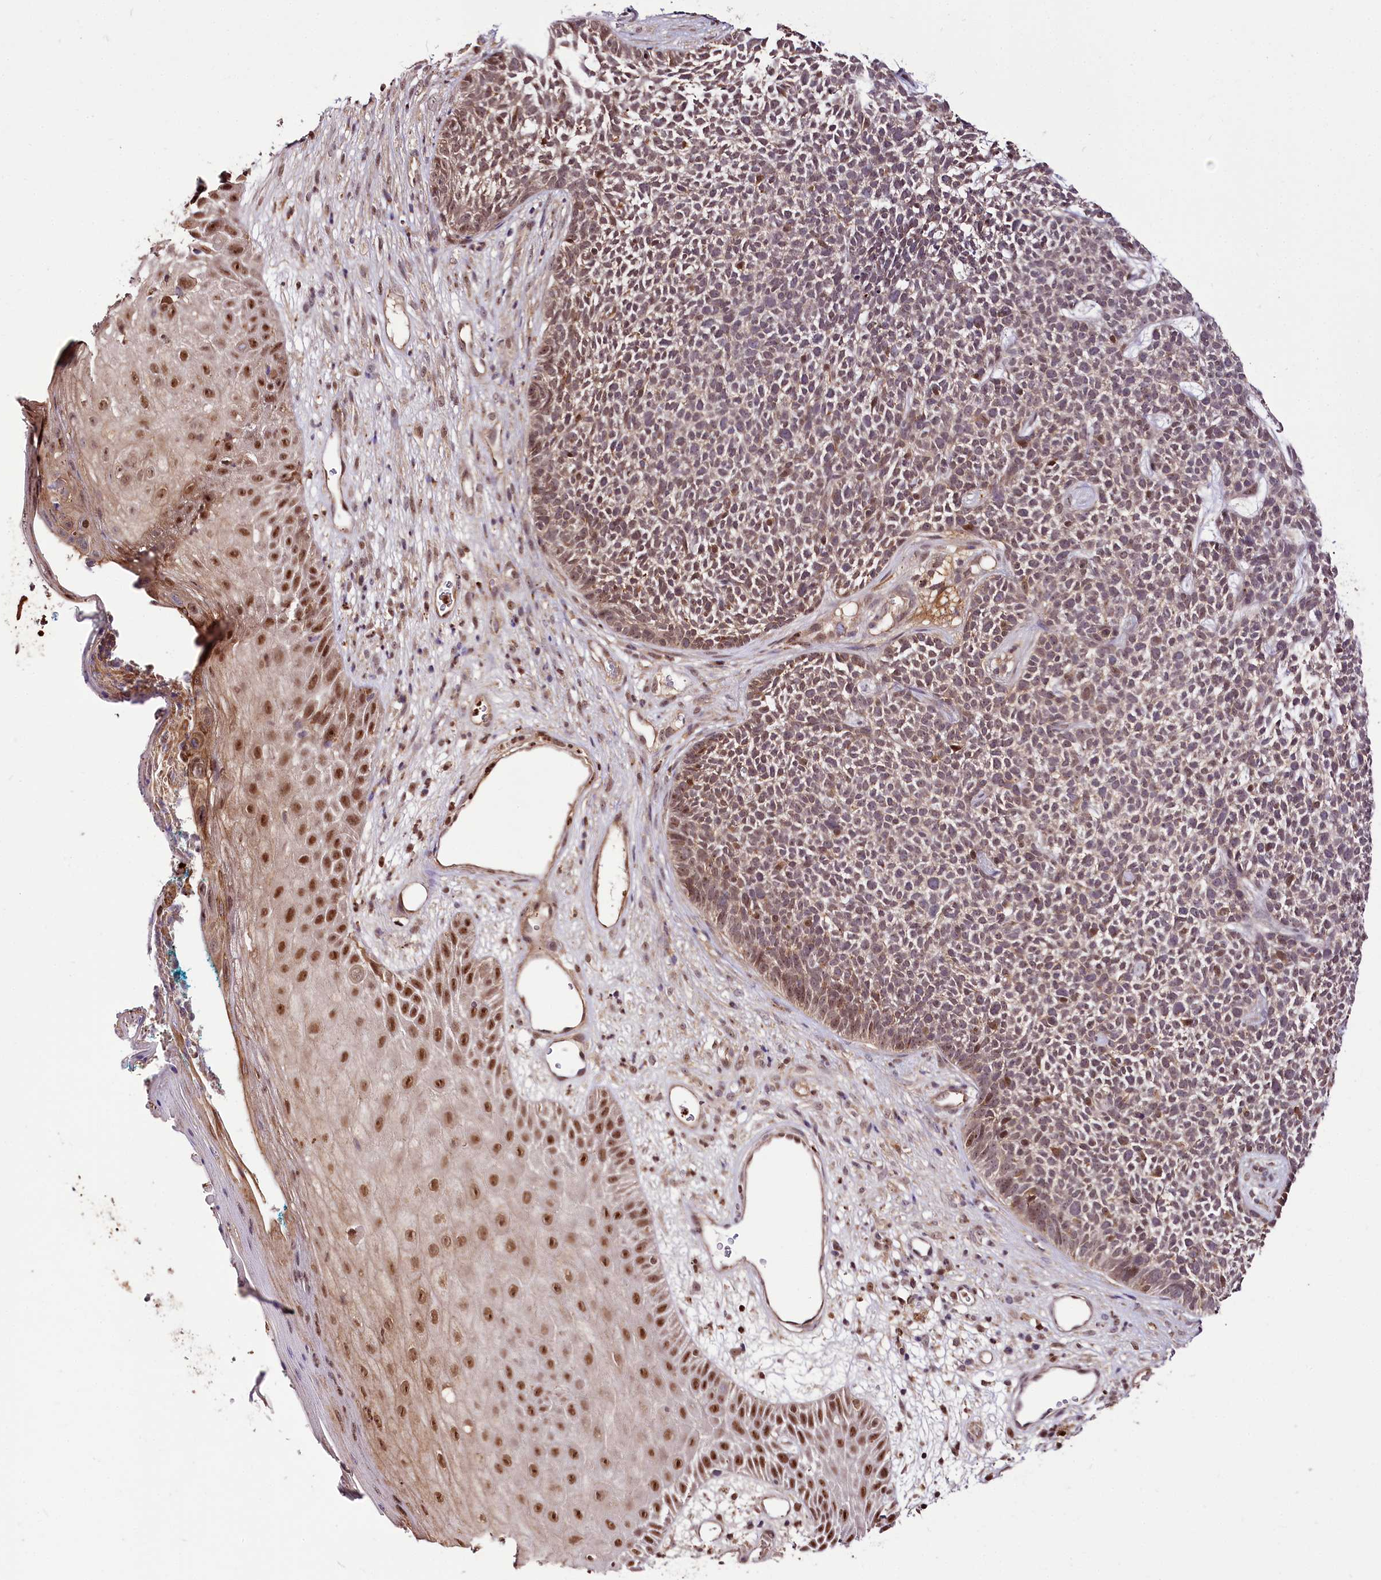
{"staining": {"intensity": "moderate", "quantity": "25%-75%", "location": "nuclear"}, "tissue": "skin cancer", "cell_type": "Tumor cells", "image_type": "cancer", "snomed": [{"axis": "morphology", "description": "Basal cell carcinoma"}, {"axis": "topography", "description": "Skin"}], "caption": "Skin cancer (basal cell carcinoma) stained for a protein (brown) displays moderate nuclear positive positivity in approximately 25%-75% of tumor cells.", "gene": "GNL3L", "patient": {"sex": "female", "age": 84}}